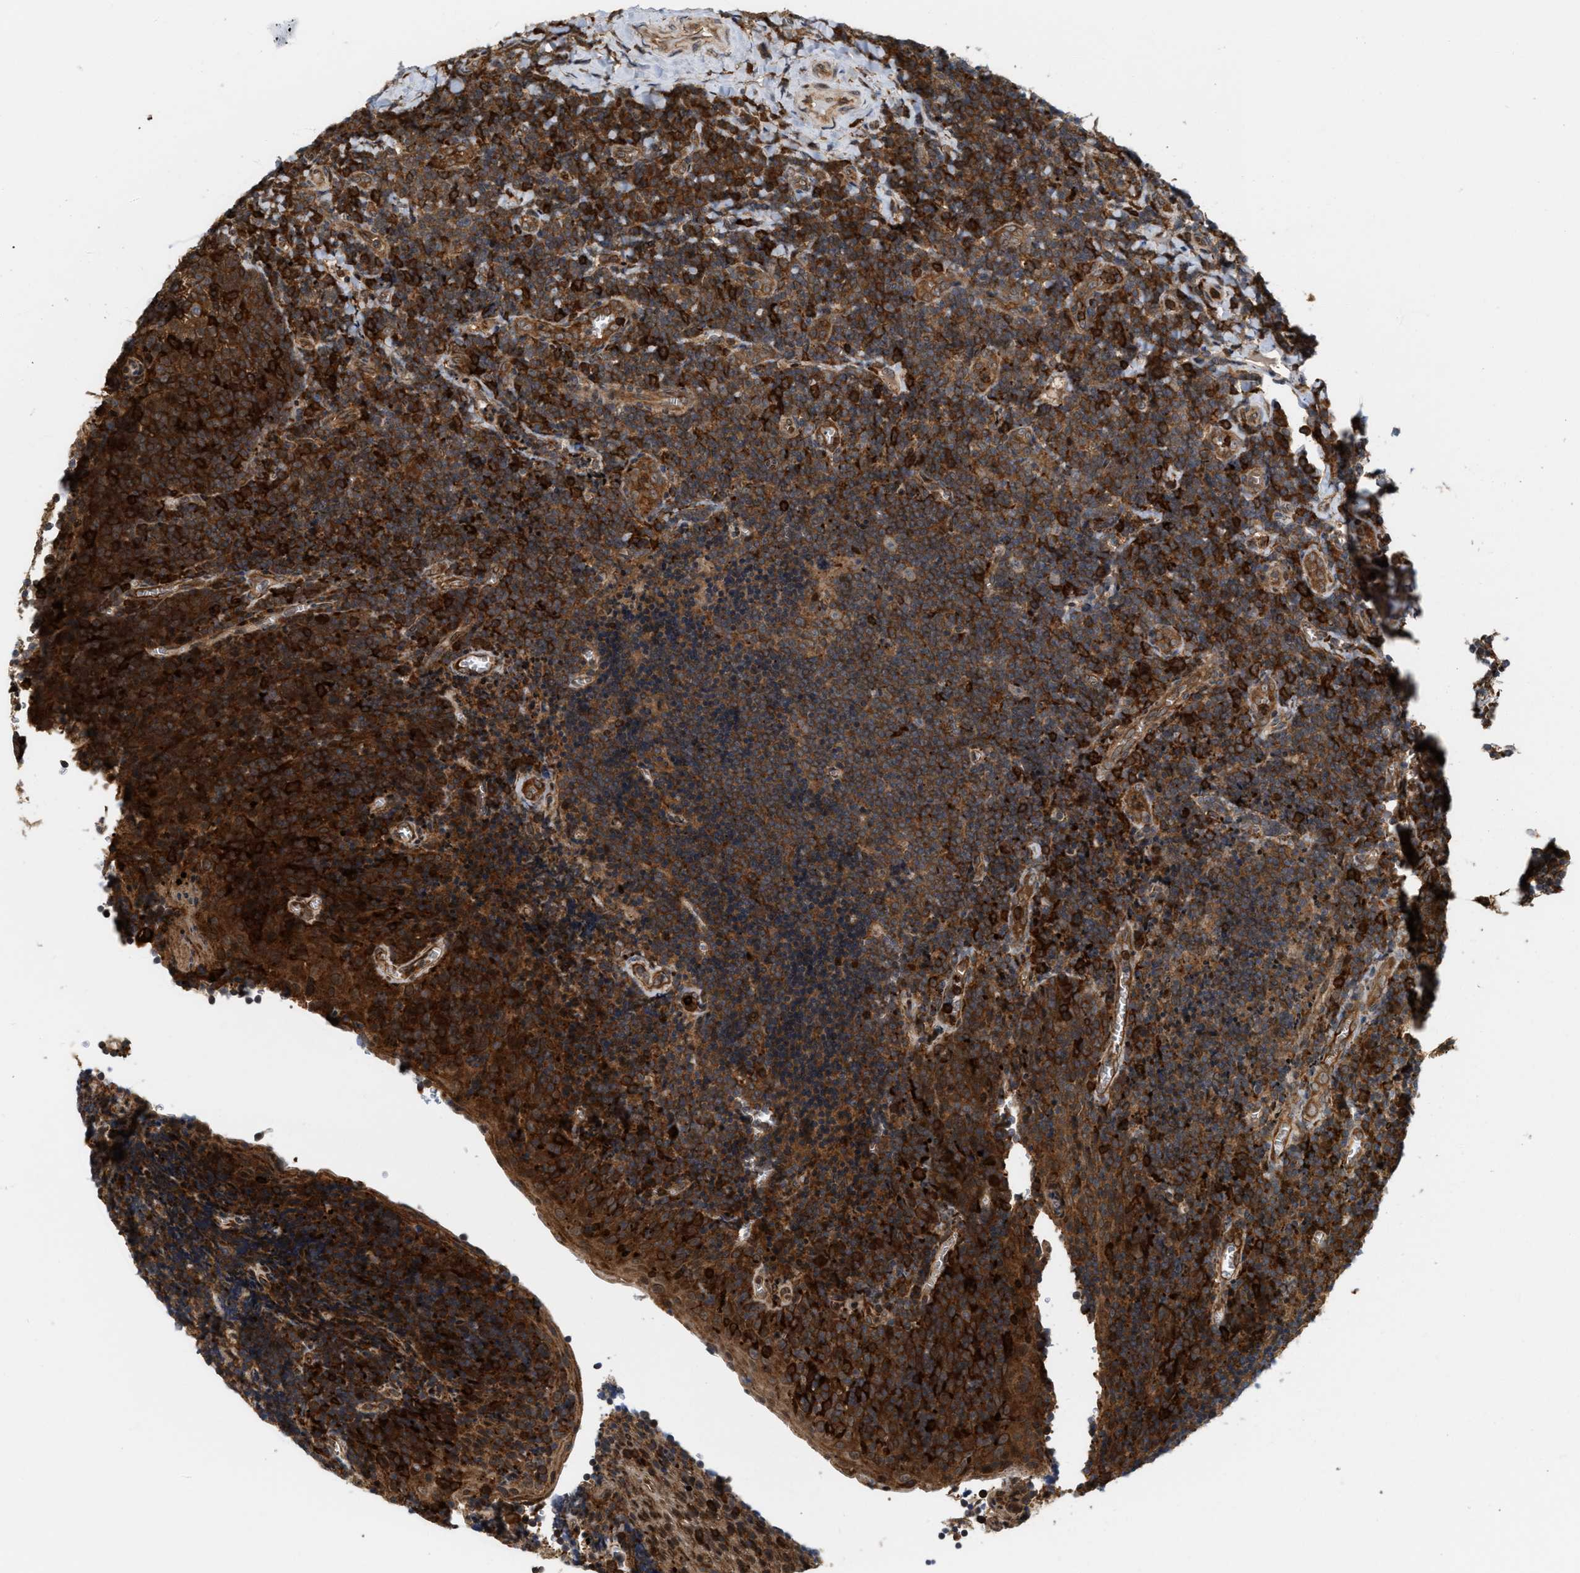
{"staining": {"intensity": "strong", "quantity": ">75%", "location": "cytoplasmic/membranous"}, "tissue": "tonsil", "cell_type": "Germinal center cells", "image_type": "normal", "snomed": [{"axis": "morphology", "description": "Normal tissue, NOS"}, {"axis": "morphology", "description": "Inflammation, NOS"}, {"axis": "topography", "description": "Tonsil"}], "caption": "Germinal center cells exhibit high levels of strong cytoplasmic/membranous staining in about >75% of cells in unremarkable tonsil.", "gene": "IQCE", "patient": {"sex": "female", "age": 31}}